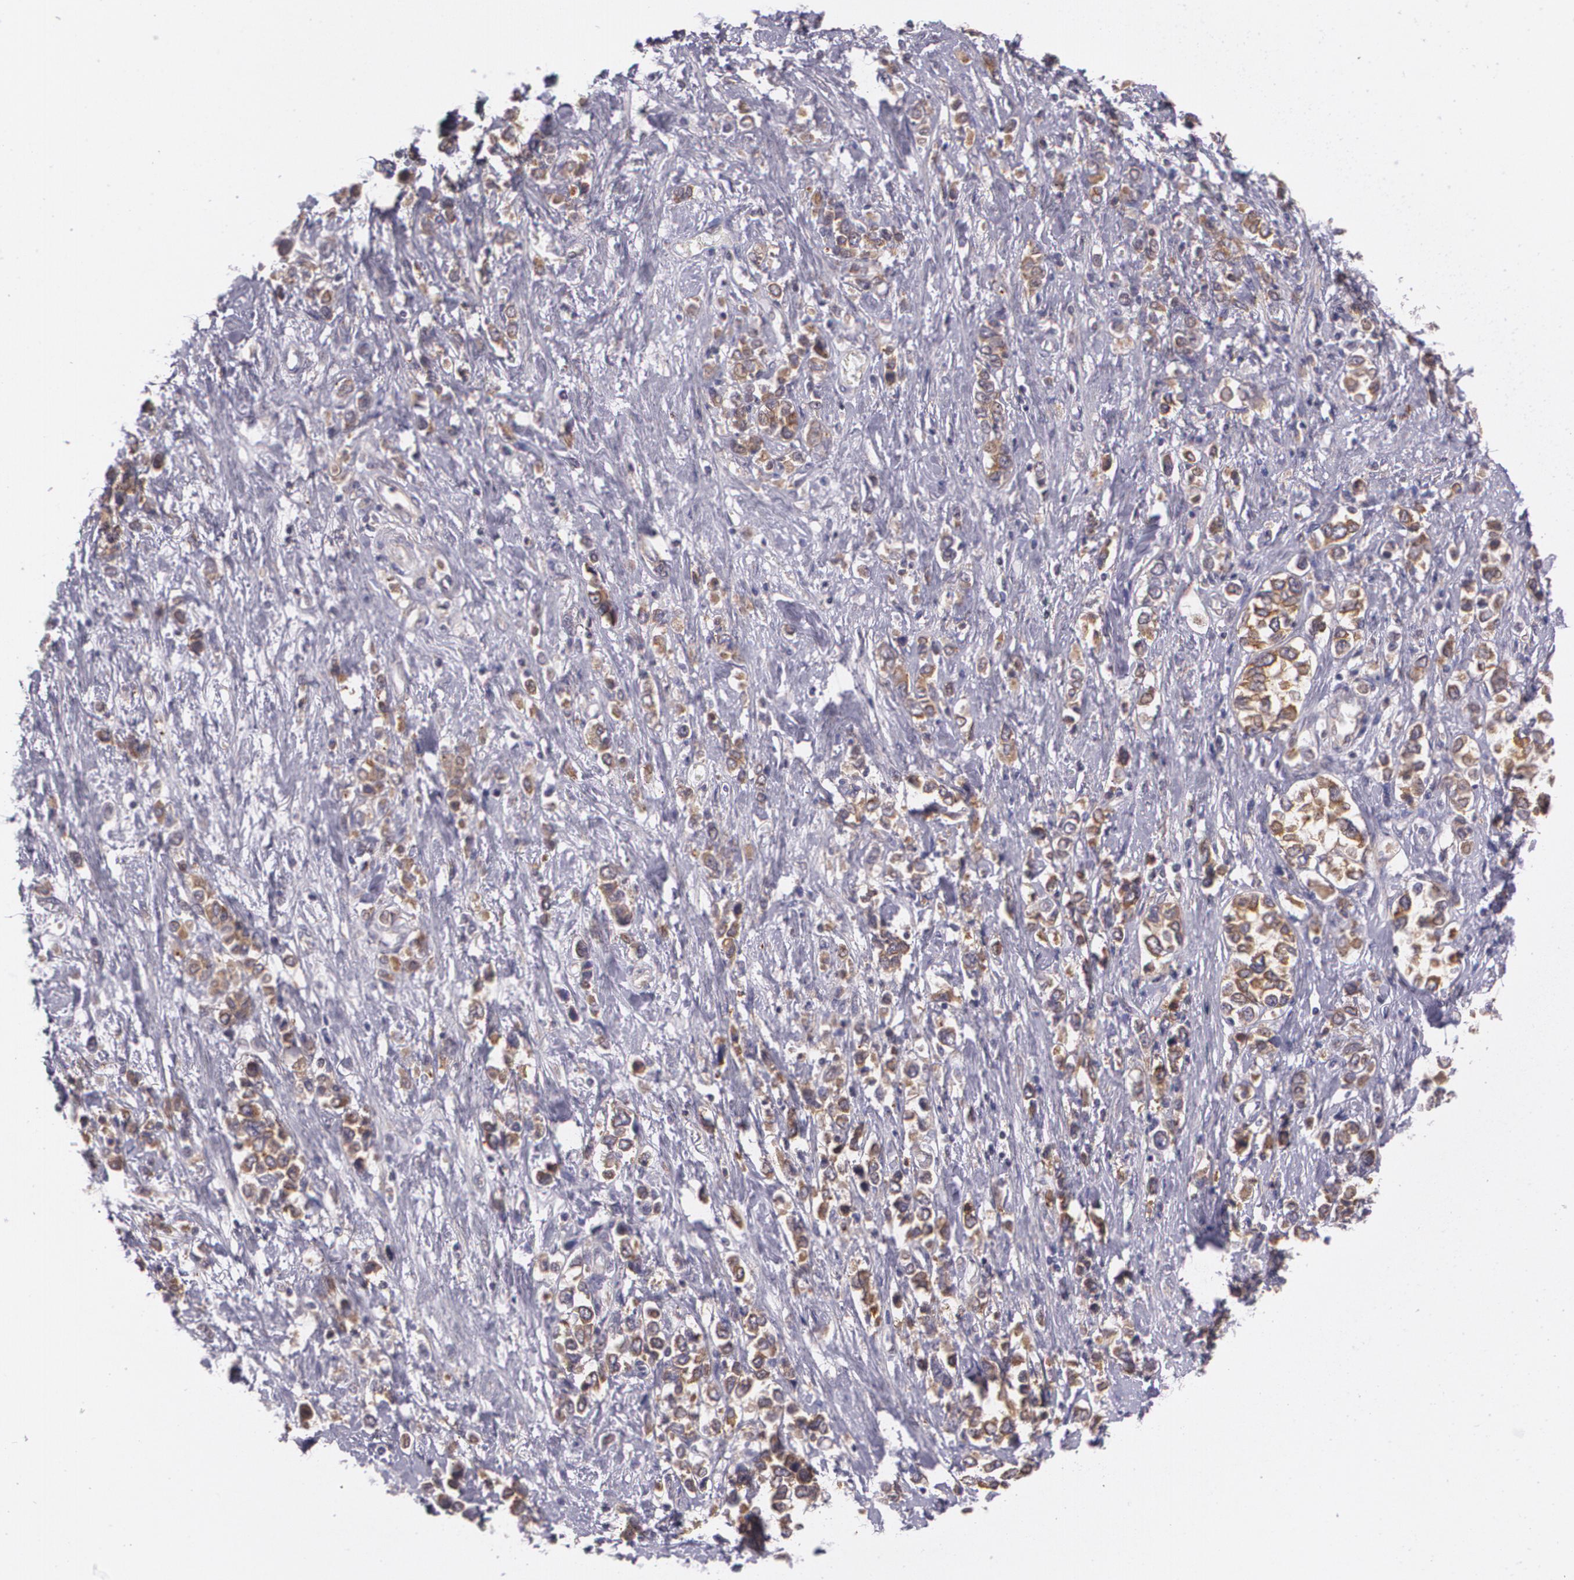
{"staining": {"intensity": "moderate", "quantity": ">75%", "location": "cytoplasmic/membranous"}, "tissue": "stomach cancer", "cell_type": "Tumor cells", "image_type": "cancer", "snomed": [{"axis": "morphology", "description": "Adenocarcinoma, NOS"}, {"axis": "topography", "description": "Stomach, upper"}], "caption": "Immunohistochemical staining of human stomach cancer reveals moderate cytoplasmic/membranous protein expression in approximately >75% of tumor cells.", "gene": "CCL17", "patient": {"sex": "male", "age": 76}}